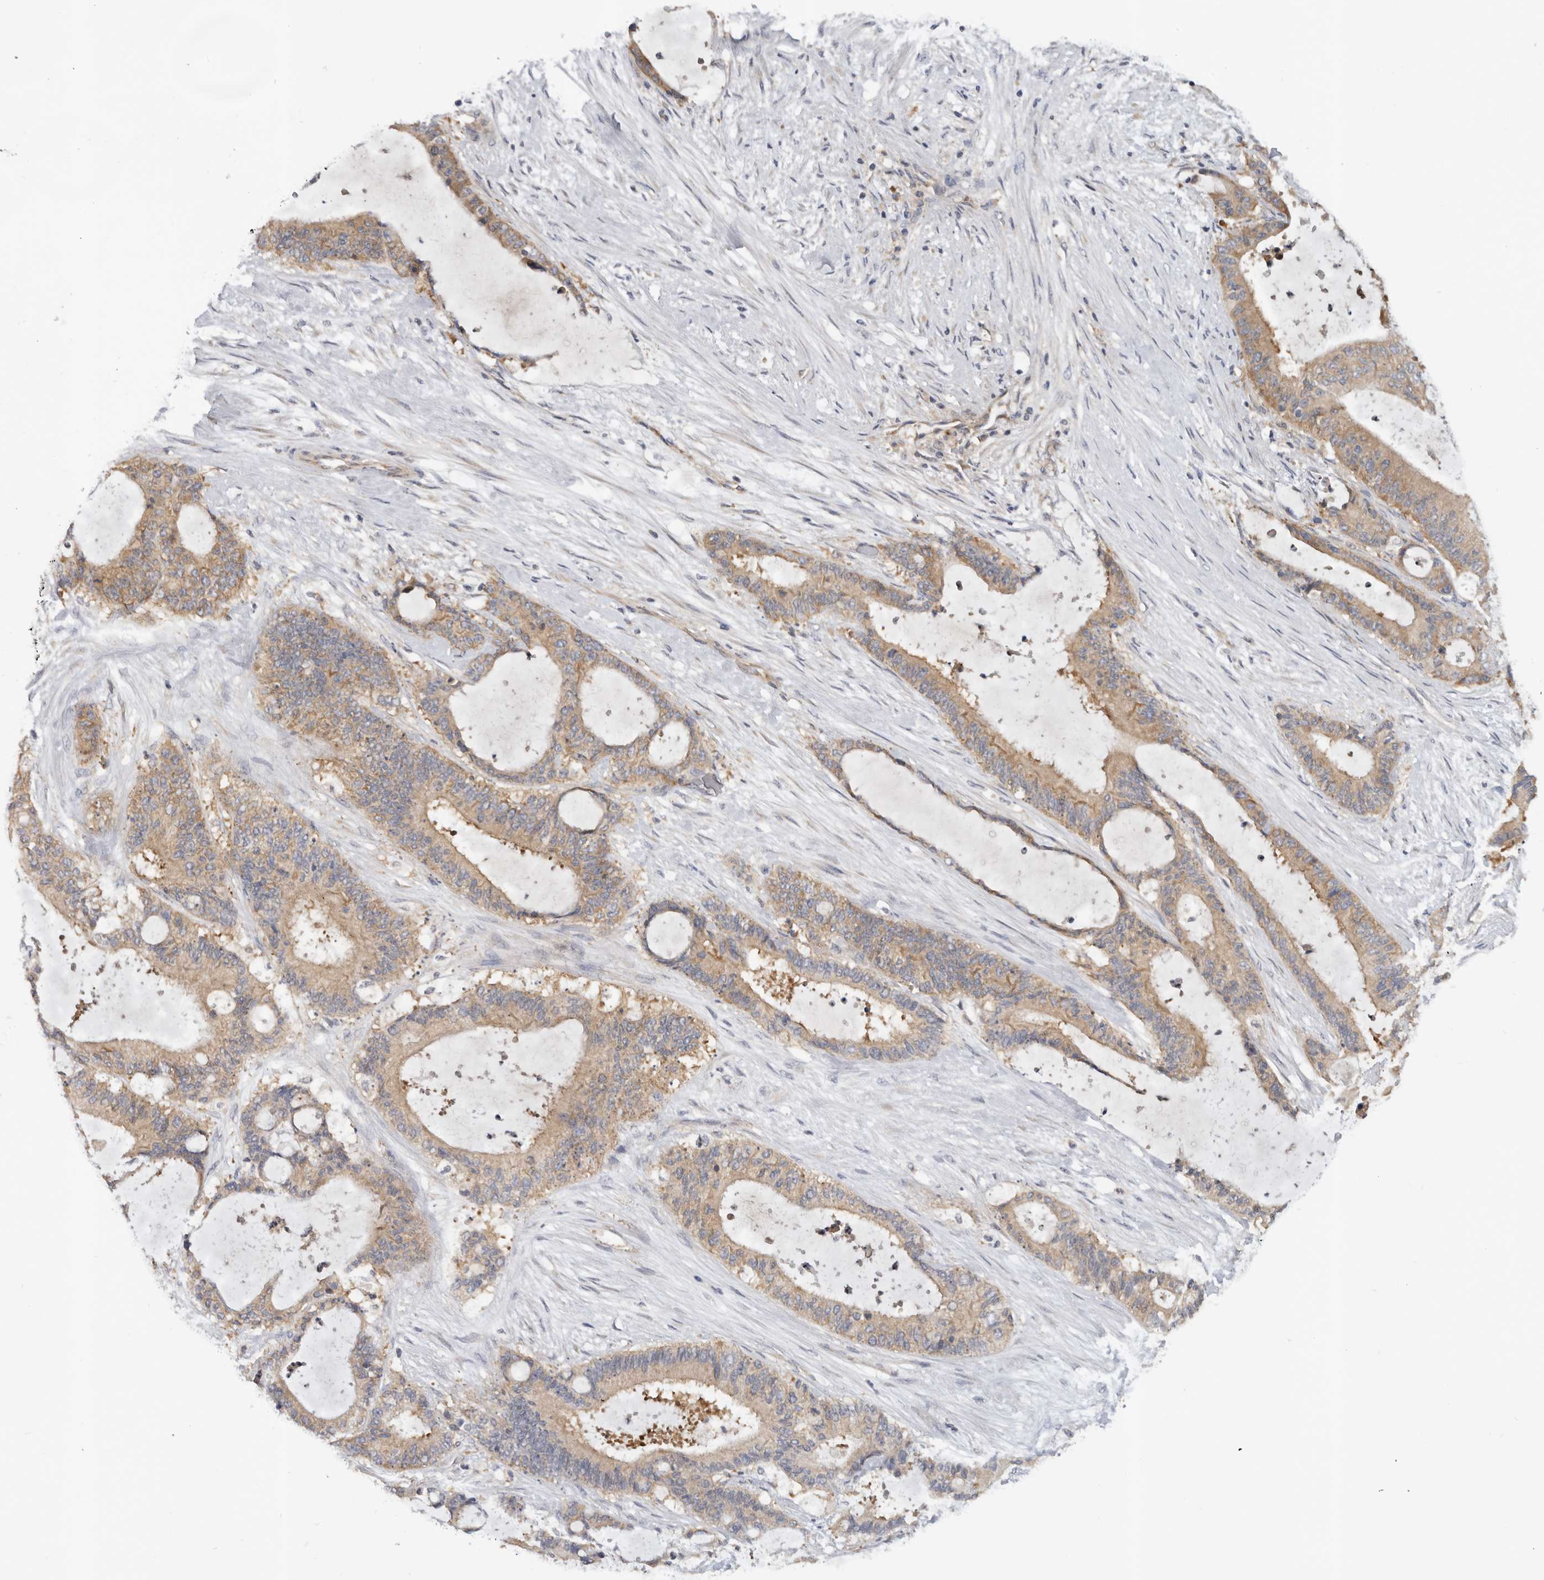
{"staining": {"intensity": "moderate", "quantity": ">75%", "location": "cytoplasmic/membranous"}, "tissue": "liver cancer", "cell_type": "Tumor cells", "image_type": "cancer", "snomed": [{"axis": "morphology", "description": "Normal tissue, NOS"}, {"axis": "morphology", "description": "Cholangiocarcinoma"}, {"axis": "topography", "description": "Liver"}, {"axis": "topography", "description": "Peripheral nerve tissue"}], "caption": "Cholangiocarcinoma (liver) tissue reveals moderate cytoplasmic/membranous positivity in approximately >75% of tumor cells Ihc stains the protein of interest in brown and the nuclei are stained blue.", "gene": "PPP1R42", "patient": {"sex": "female", "age": 73}}